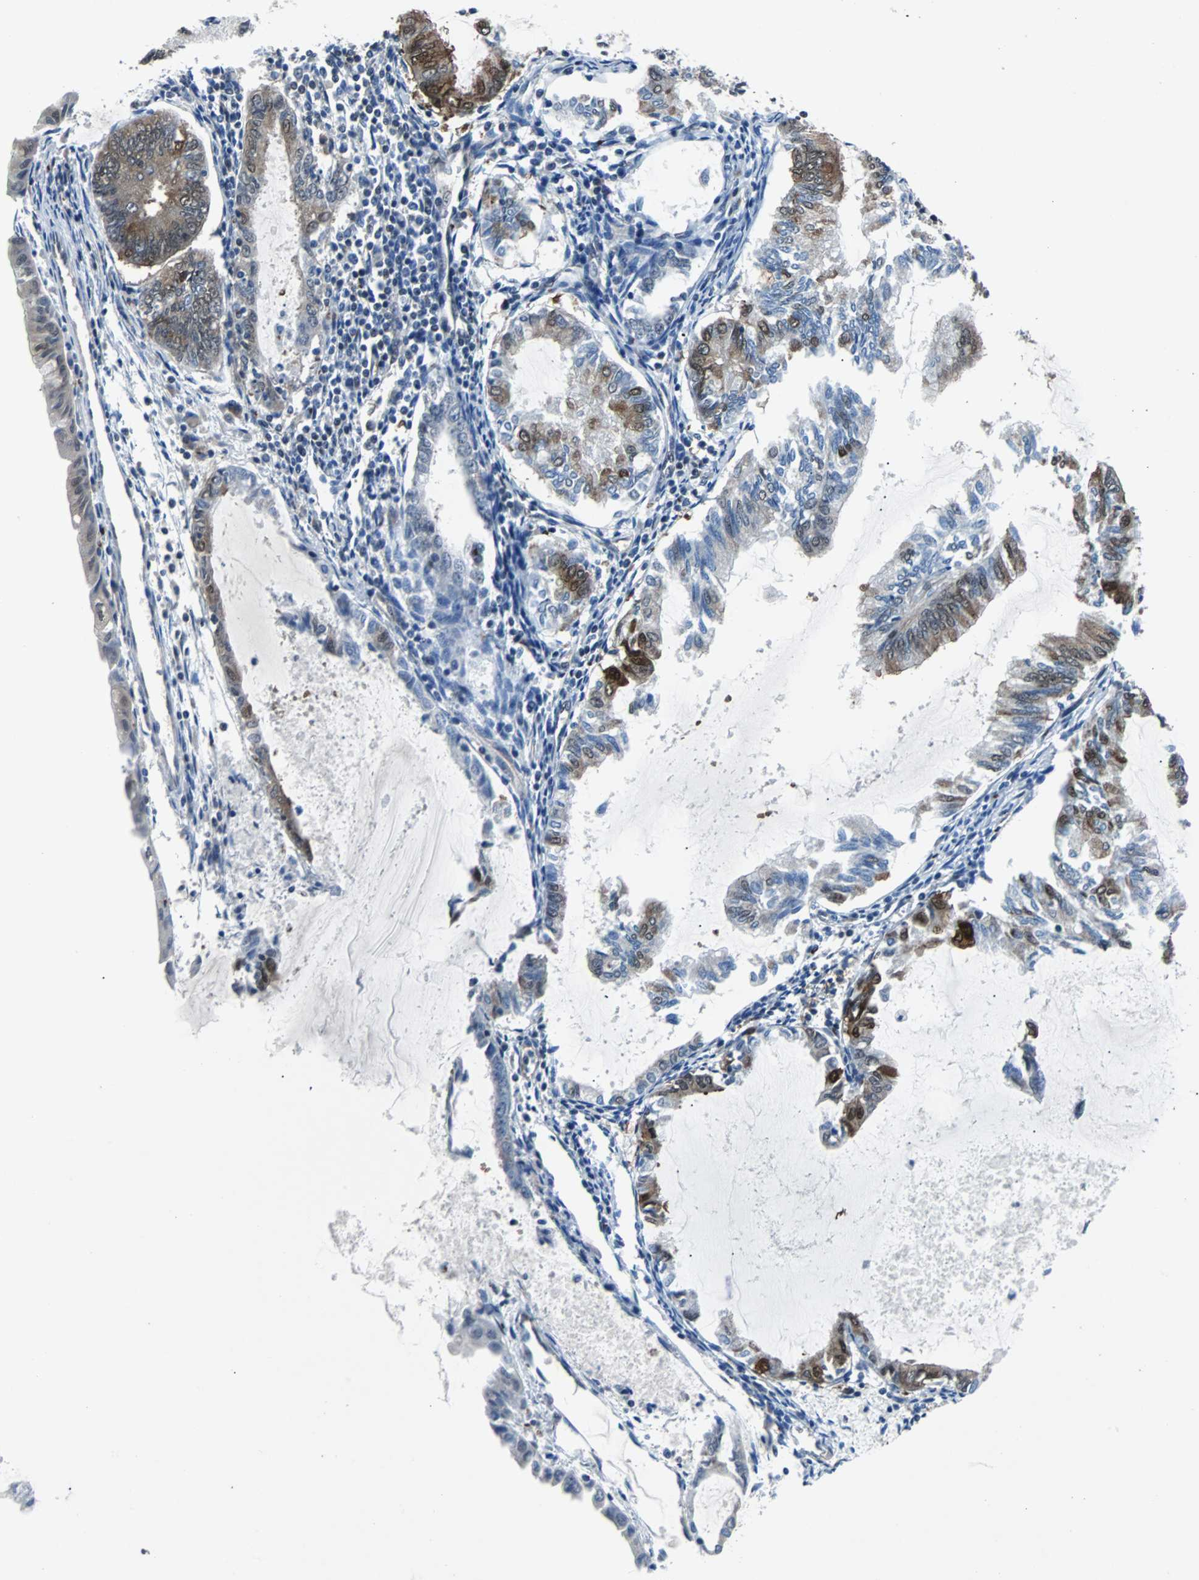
{"staining": {"intensity": "moderate", "quantity": "25%-75%", "location": "cytoplasmic/membranous,nuclear"}, "tissue": "endometrial cancer", "cell_type": "Tumor cells", "image_type": "cancer", "snomed": [{"axis": "morphology", "description": "Adenocarcinoma, NOS"}, {"axis": "topography", "description": "Endometrium"}], "caption": "Immunohistochemical staining of human endometrial cancer exhibits medium levels of moderate cytoplasmic/membranous and nuclear expression in approximately 25%-75% of tumor cells. The protein is shown in brown color, while the nuclei are stained blue.", "gene": "MAP2K6", "patient": {"sex": "female", "age": 86}}